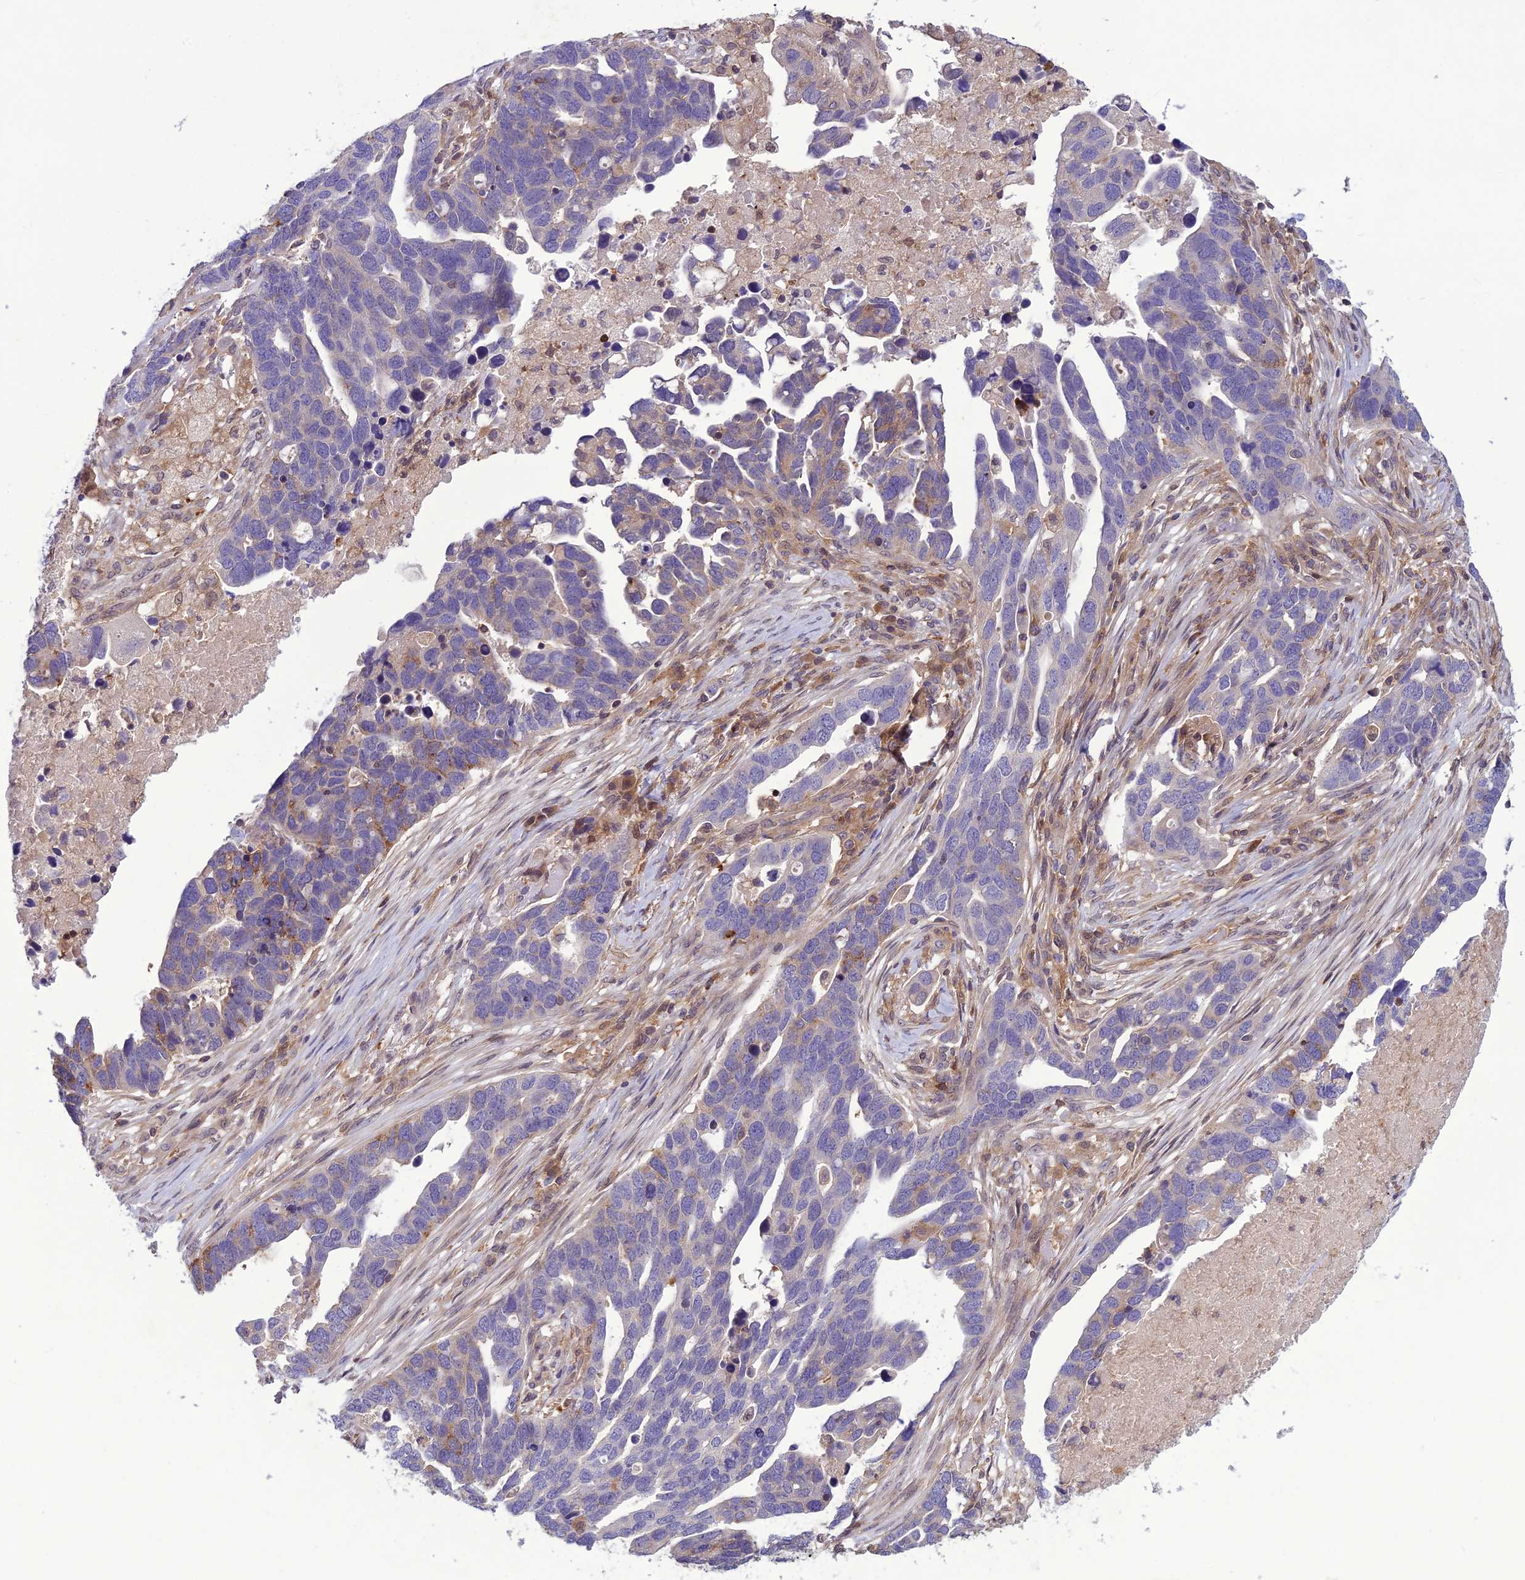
{"staining": {"intensity": "negative", "quantity": "none", "location": "none"}, "tissue": "ovarian cancer", "cell_type": "Tumor cells", "image_type": "cancer", "snomed": [{"axis": "morphology", "description": "Cystadenocarcinoma, serous, NOS"}, {"axis": "topography", "description": "Ovary"}], "caption": "Photomicrograph shows no significant protein expression in tumor cells of ovarian cancer (serous cystadenocarcinoma).", "gene": "GDF6", "patient": {"sex": "female", "age": 54}}